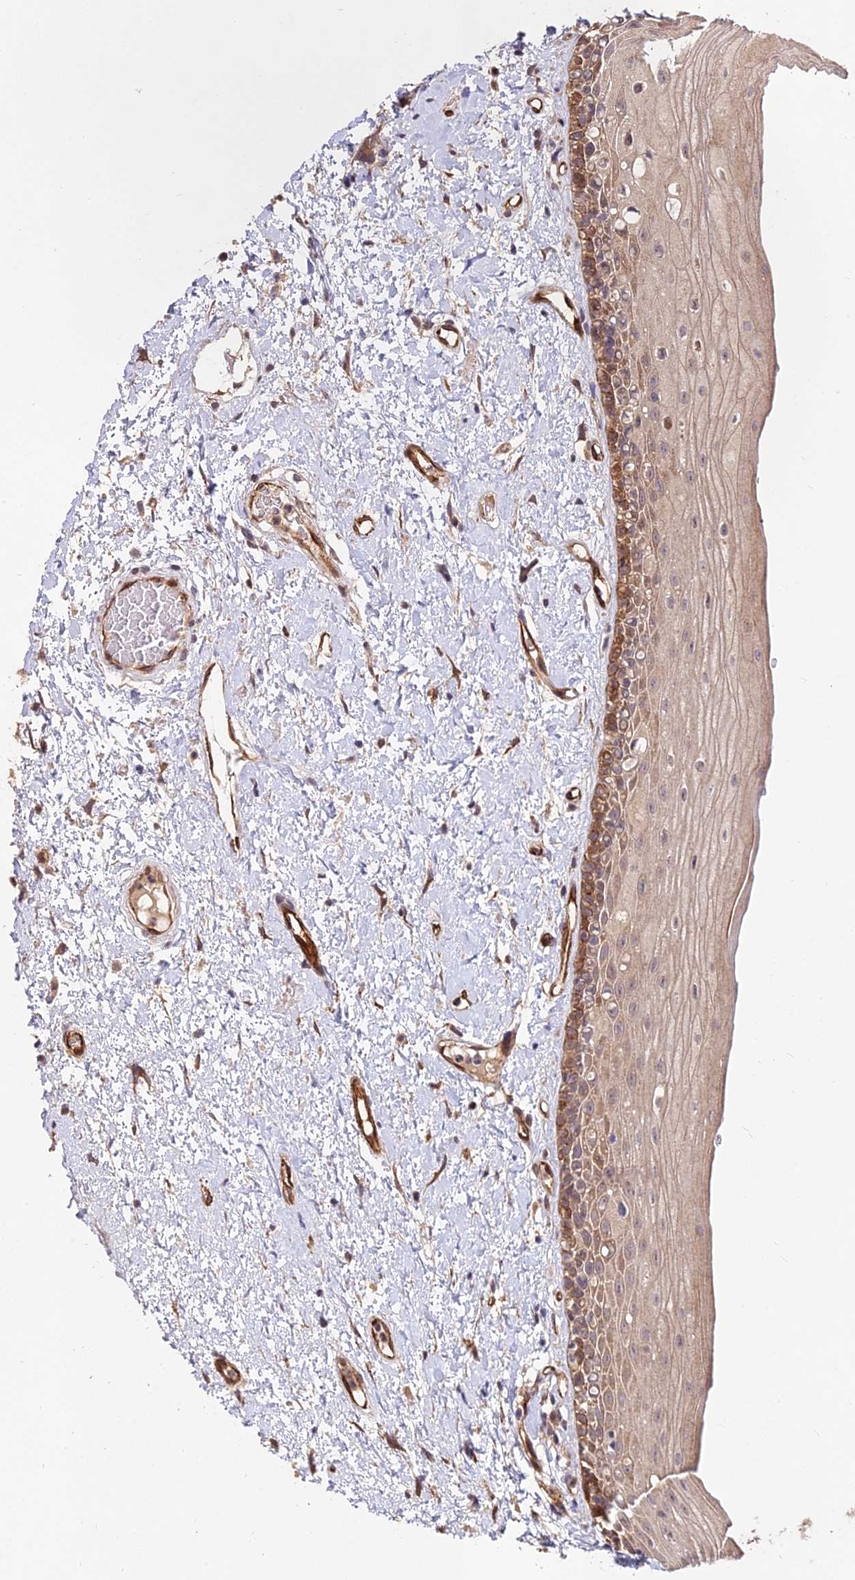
{"staining": {"intensity": "moderate", "quantity": "25%-75%", "location": "cytoplasmic/membranous,nuclear"}, "tissue": "oral mucosa", "cell_type": "Squamous epithelial cells", "image_type": "normal", "snomed": [{"axis": "morphology", "description": "Normal tissue, NOS"}, {"axis": "topography", "description": "Oral tissue"}], "caption": "A medium amount of moderate cytoplasmic/membranous,nuclear positivity is present in about 25%-75% of squamous epithelial cells in unremarkable oral mucosa.", "gene": "GRTP1", "patient": {"sex": "female", "age": 76}}